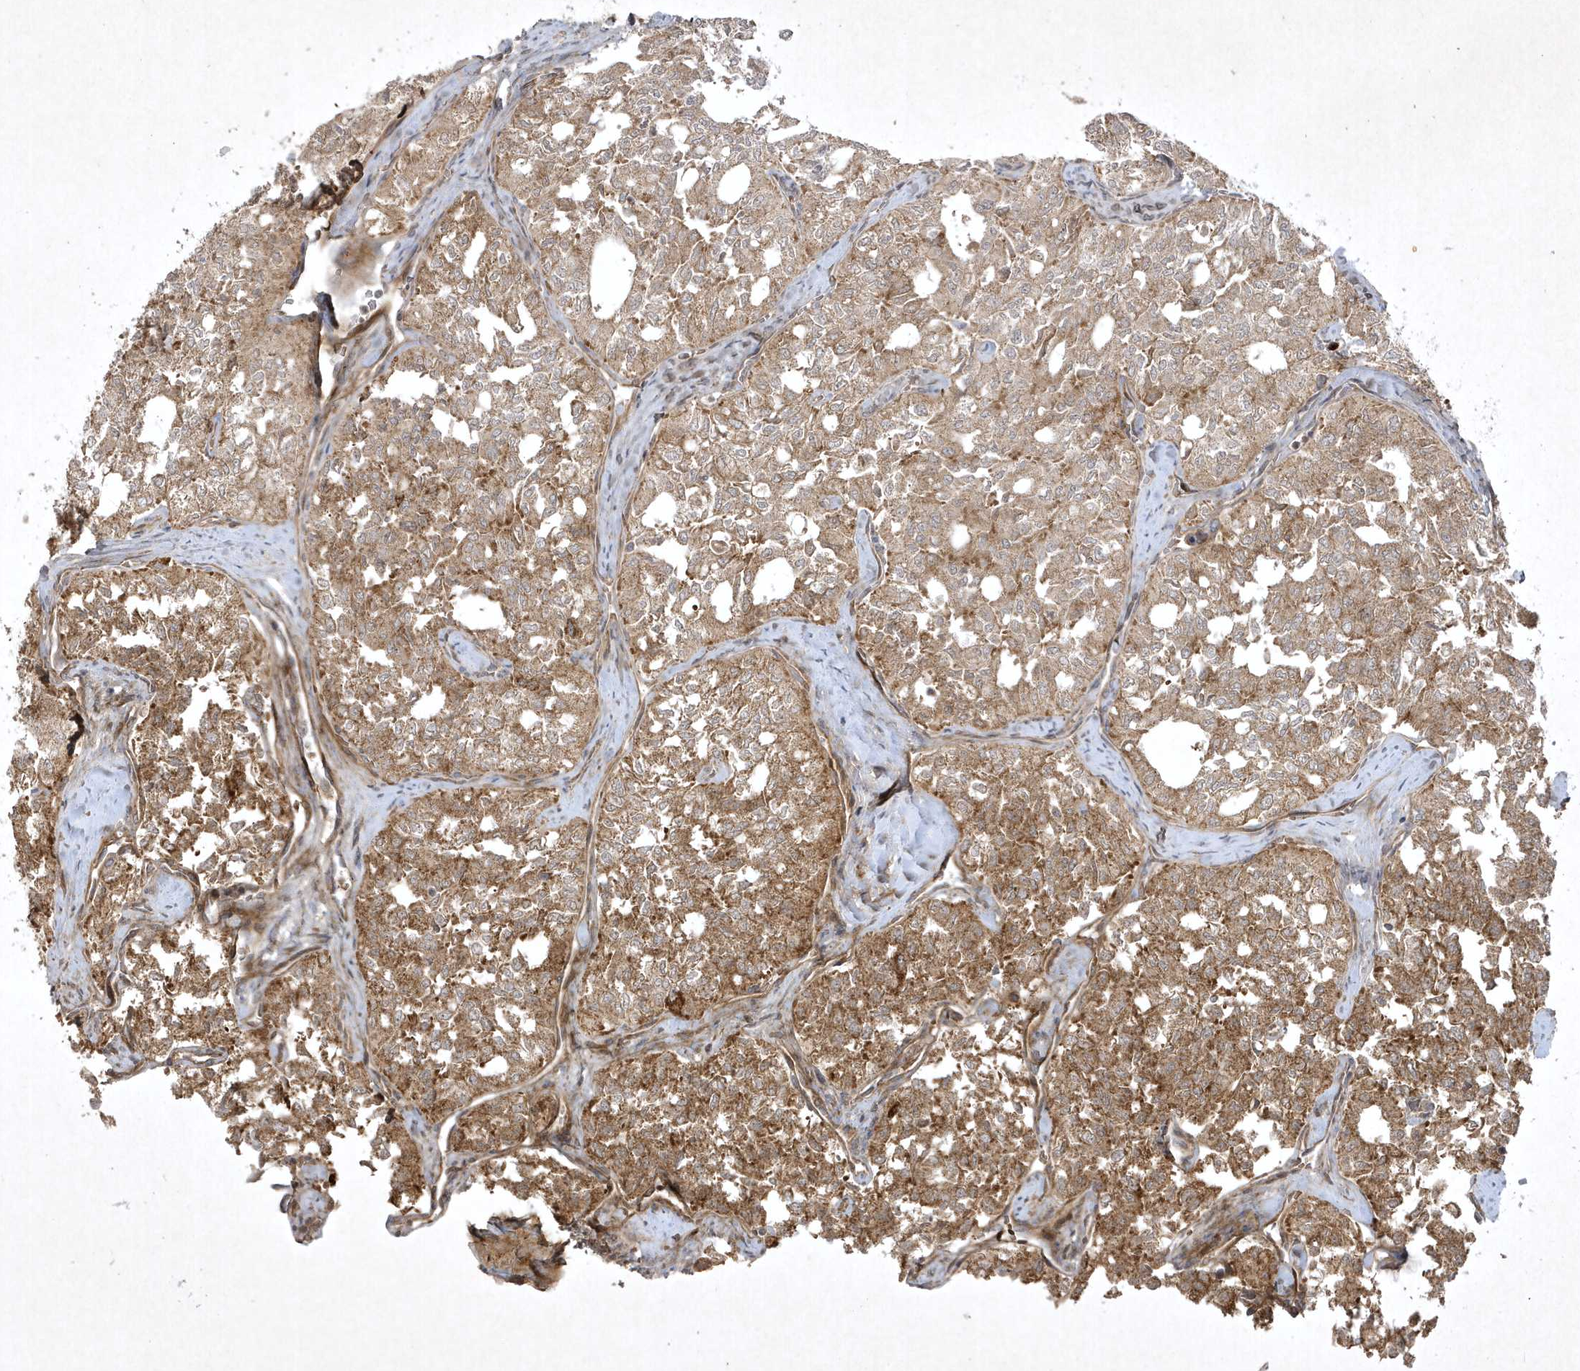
{"staining": {"intensity": "moderate", "quantity": ">75%", "location": "cytoplasmic/membranous"}, "tissue": "thyroid cancer", "cell_type": "Tumor cells", "image_type": "cancer", "snomed": [{"axis": "morphology", "description": "Follicular adenoma carcinoma, NOS"}, {"axis": "topography", "description": "Thyroid gland"}], "caption": "Brown immunohistochemical staining in human thyroid cancer (follicular adenoma carcinoma) exhibits moderate cytoplasmic/membranous staining in about >75% of tumor cells.", "gene": "FAM83C", "patient": {"sex": "male", "age": 75}}